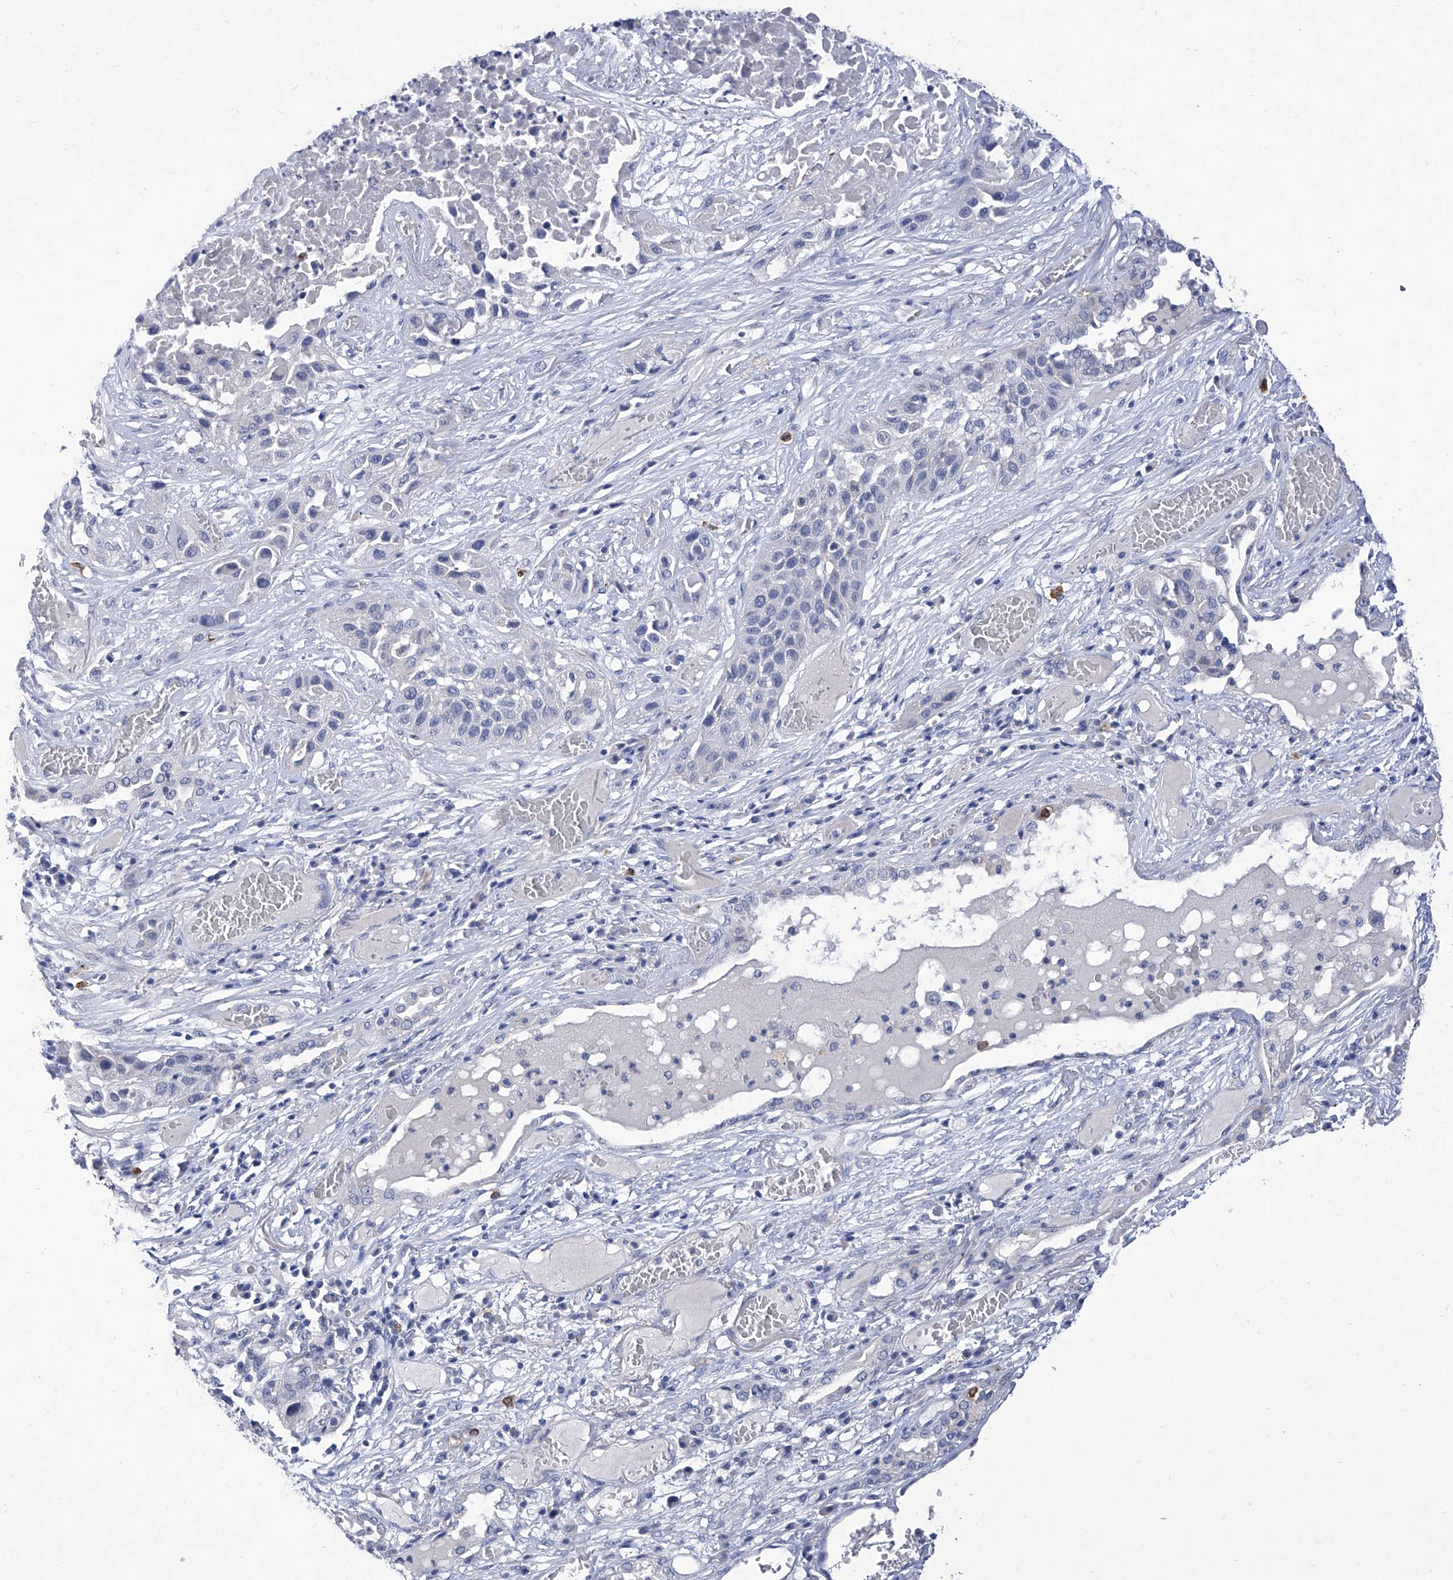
{"staining": {"intensity": "negative", "quantity": "none", "location": "none"}, "tissue": "lung cancer", "cell_type": "Tumor cells", "image_type": "cancer", "snomed": [{"axis": "morphology", "description": "Squamous cell carcinoma, NOS"}, {"axis": "topography", "description": "Lung"}], "caption": "IHC photomicrograph of neoplastic tissue: human squamous cell carcinoma (lung) stained with DAB (3,3'-diaminobenzidine) displays no significant protein staining in tumor cells.", "gene": "IFNL2", "patient": {"sex": "male", "age": 71}}